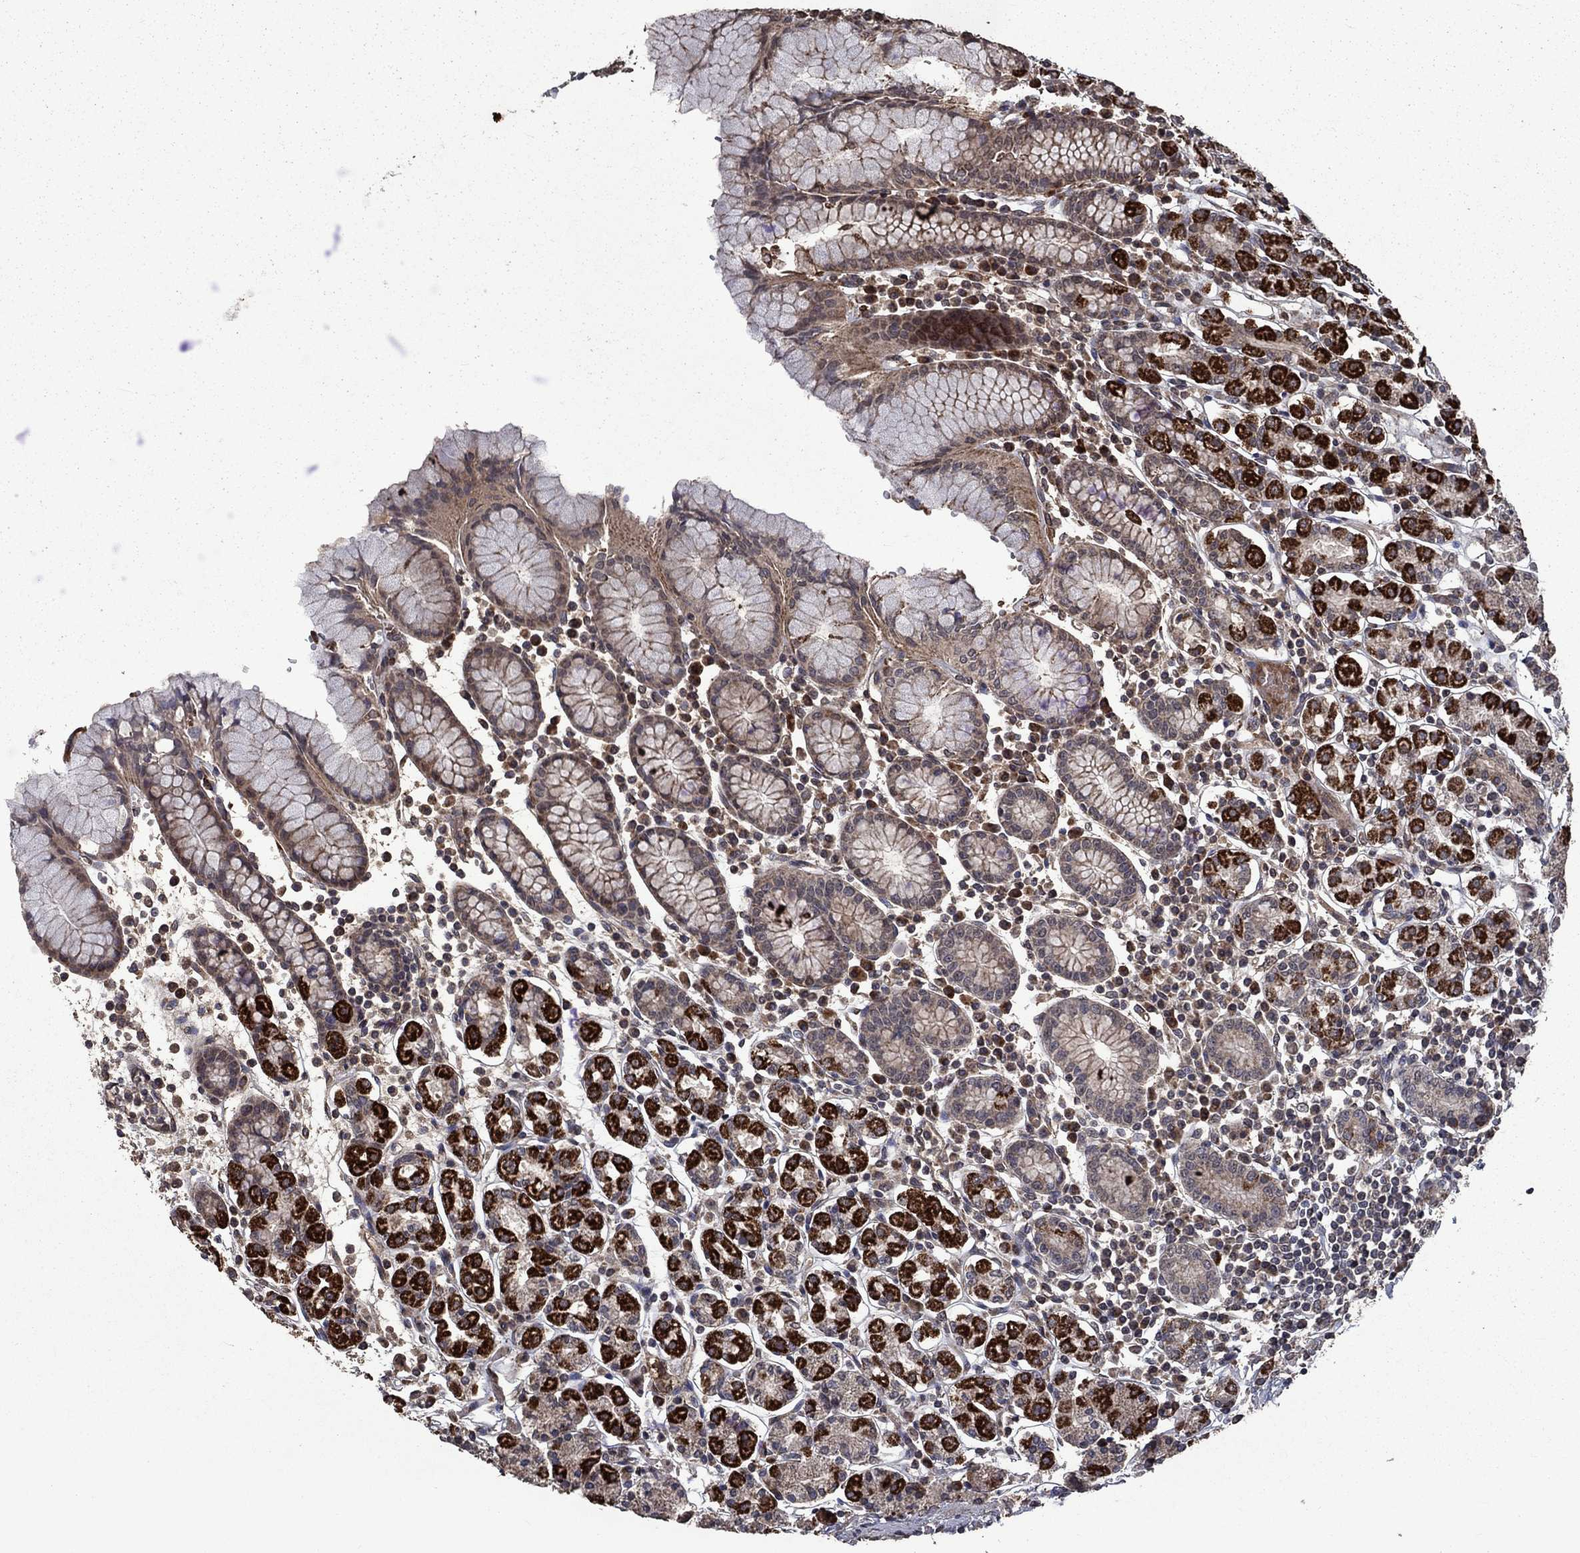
{"staining": {"intensity": "strong", "quantity": "25%-75%", "location": "cytoplasmic/membranous"}, "tissue": "stomach", "cell_type": "Glandular cells", "image_type": "normal", "snomed": [{"axis": "morphology", "description": "Normal tissue, NOS"}, {"axis": "topography", "description": "Stomach, upper"}, {"axis": "topography", "description": "Stomach"}], "caption": "Immunohistochemistry (DAB (3,3'-diaminobenzidine)) staining of unremarkable stomach exhibits strong cytoplasmic/membranous protein positivity in about 25%-75% of glandular cells. Nuclei are stained in blue.", "gene": "COL18A1", "patient": {"sex": "male", "age": 62}}